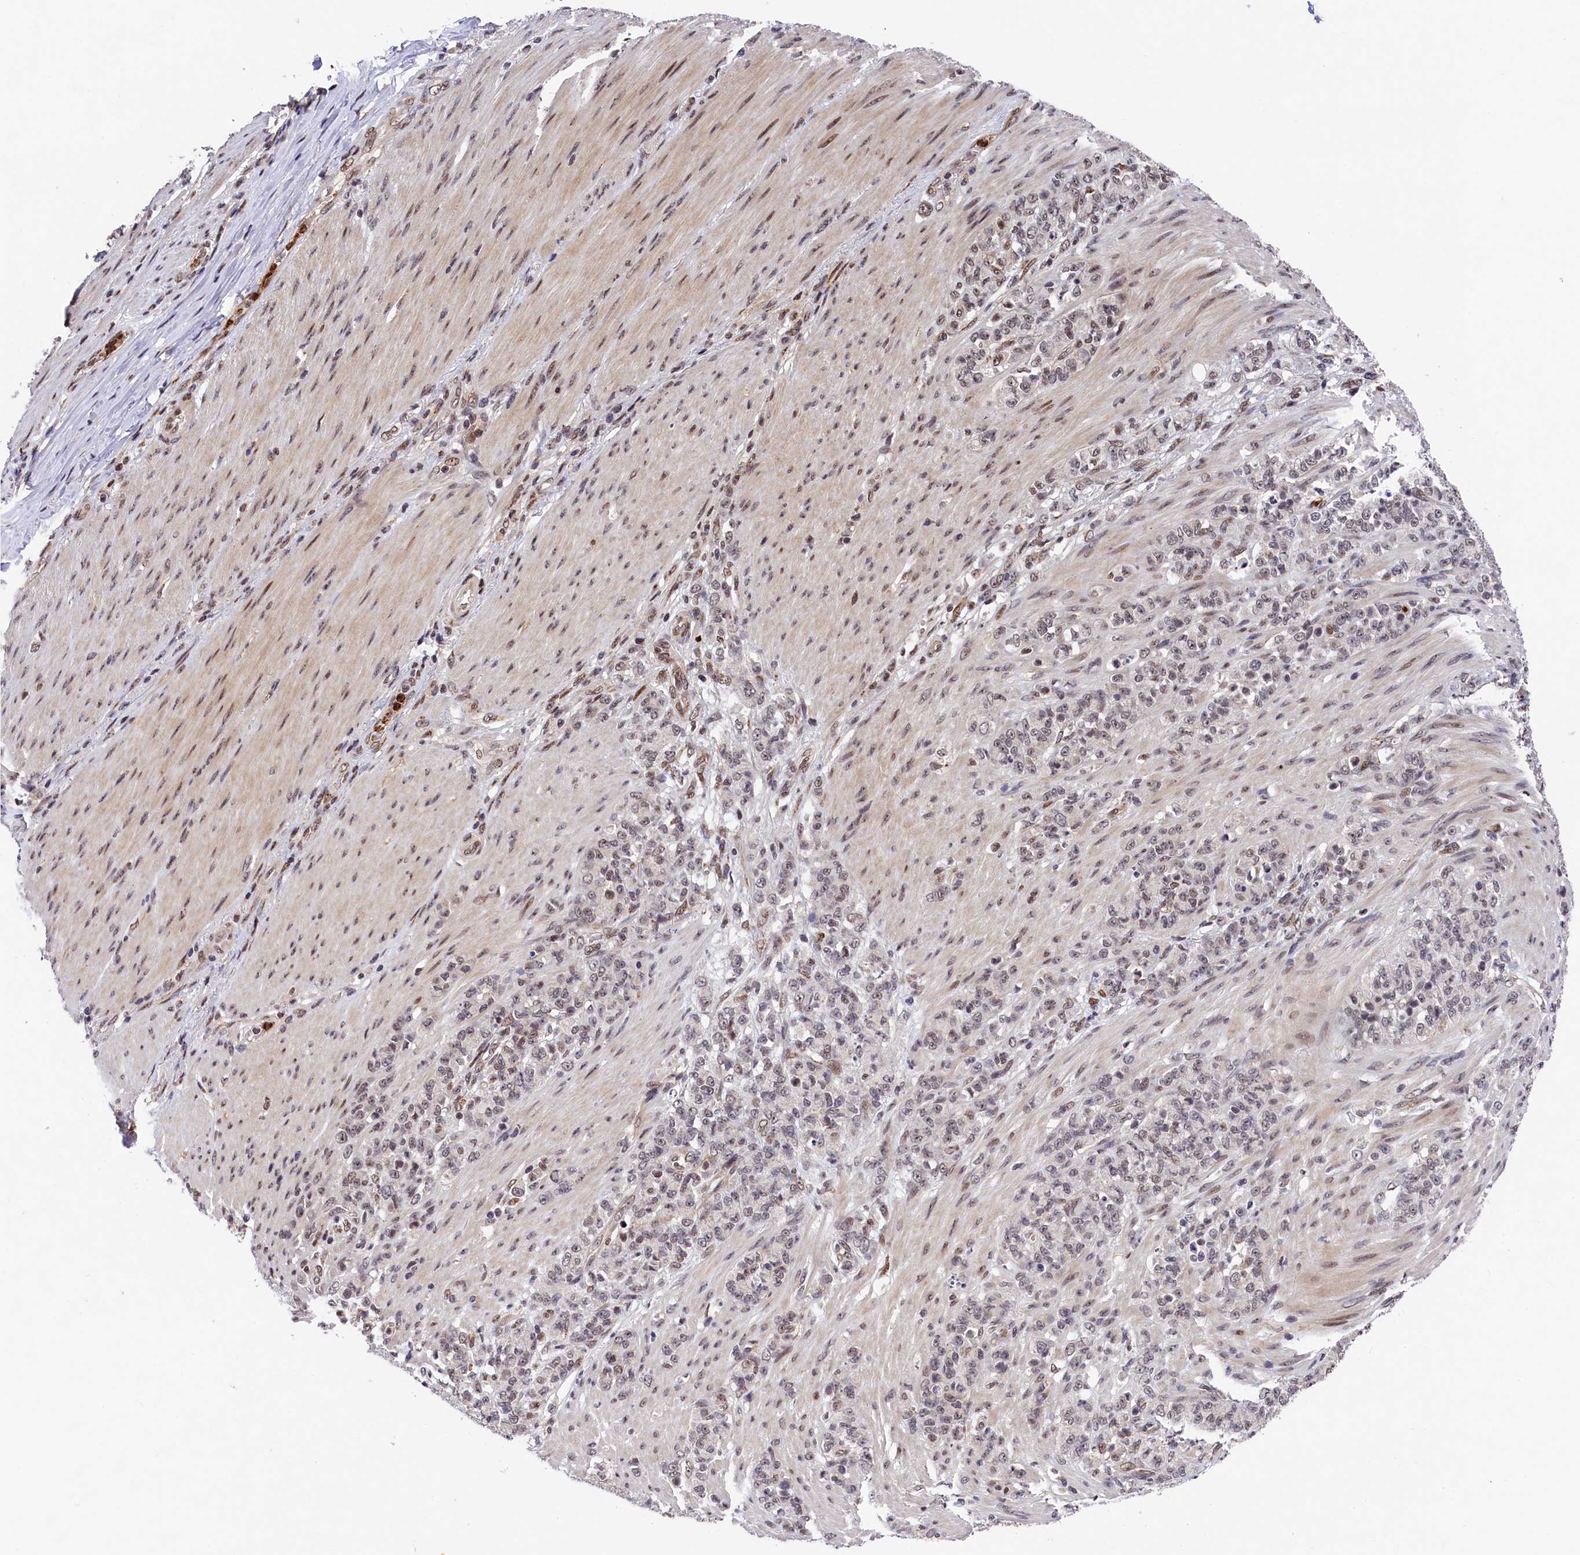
{"staining": {"intensity": "weak", "quantity": "25%-75%", "location": "nuclear"}, "tissue": "stomach cancer", "cell_type": "Tumor cells", "image_type": "cancer", "snomed": [{"axis": "morphology", "description": "Adenocarcinoma, NOS"}, {"axis": "topography", "description": "Stomach"}], "caption": "Human stomach adenocarcinoma stained with a brown dye reveals weak nuclear positive staining in about 25%-75% of tumor cells.", "gene": "ADIG", "patient": {"sex": "female", "age": 79}}